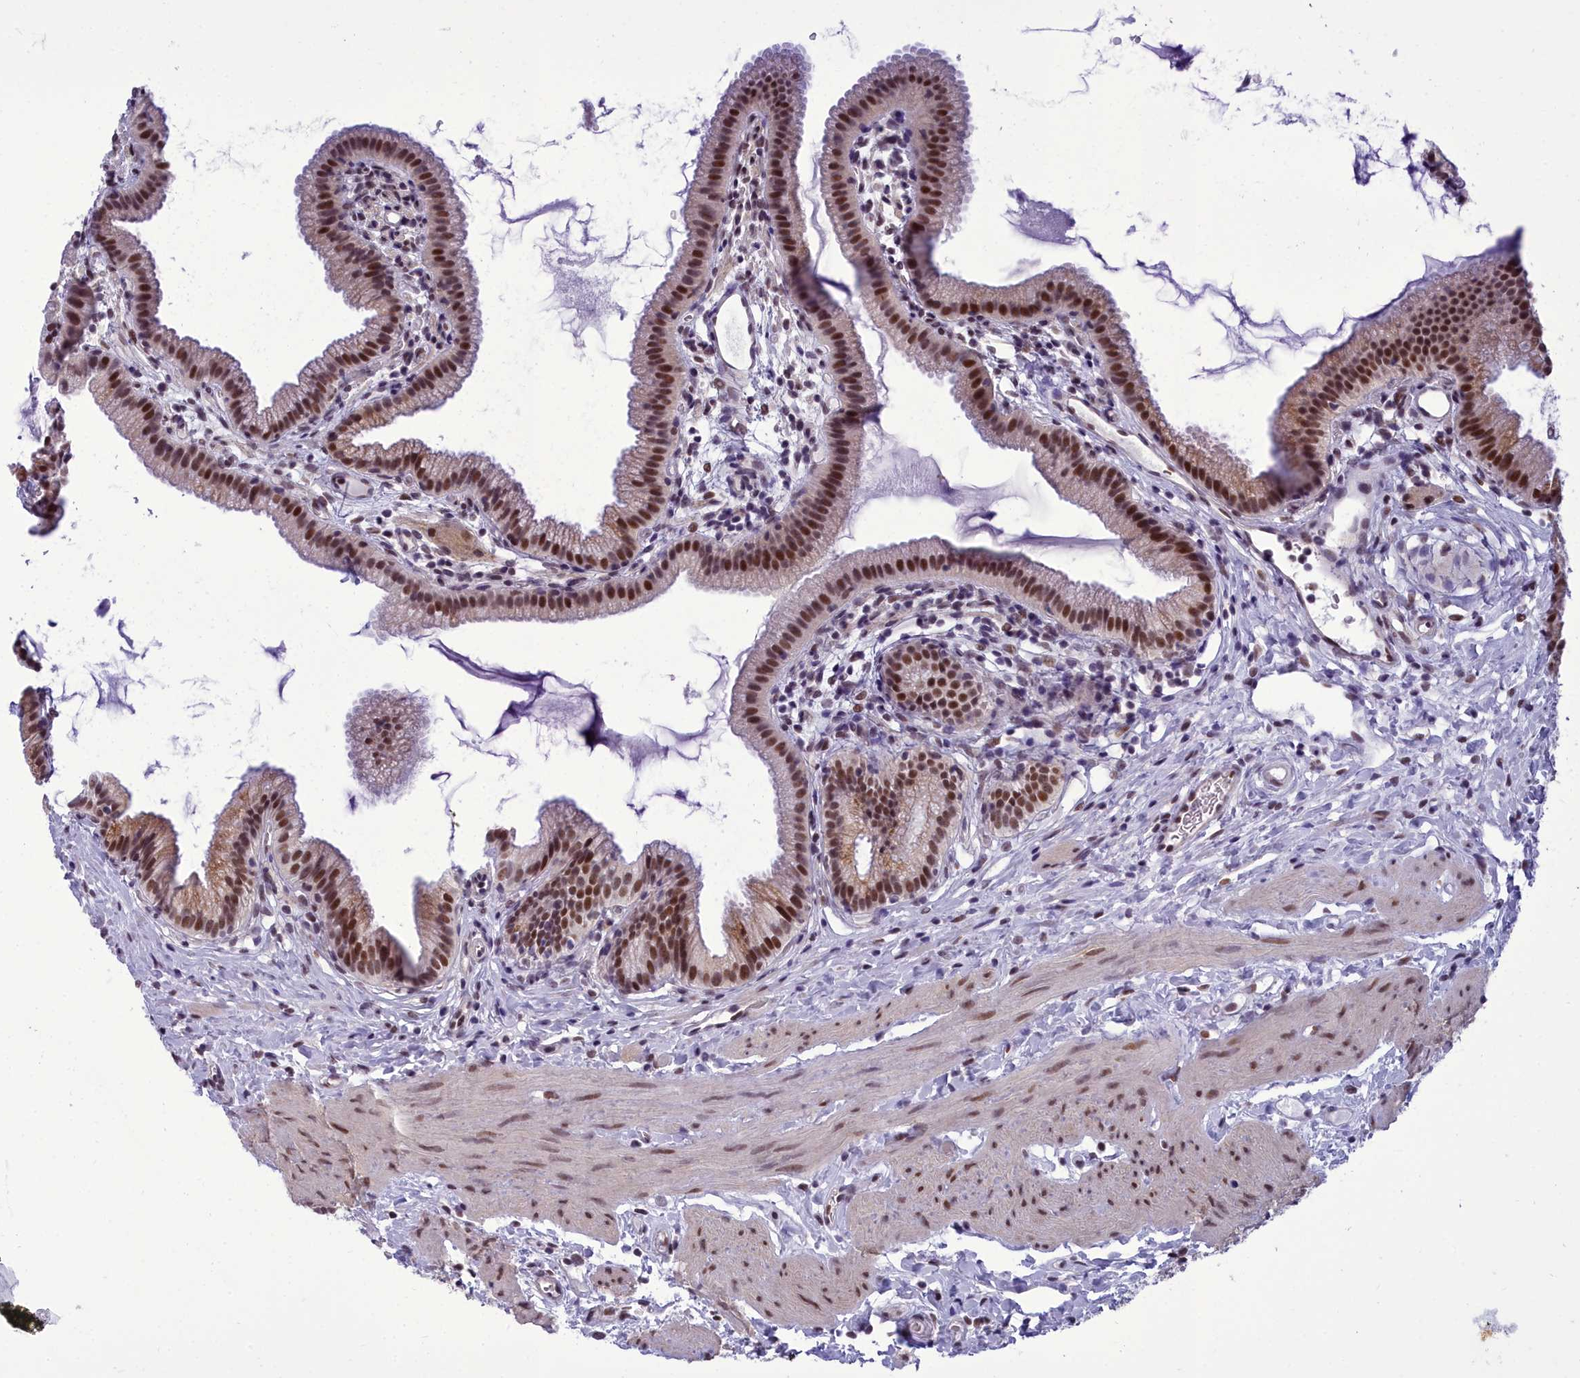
{"staining": {"intensity": "strong", "quantity": ">75%", "location": "cytoplasmic/membranous,nuclear"}, "tissue": "gallbladder", "cell_type": "Glandular cells", "image_type": "normal", "snomed": [{"axis": "morphology", "description": "Normal tissue, NOS"}, {"axis": "topography", "description": "Gallbladder"}], "caption": "Immunohistochemistry (IHC) image of normal human gallbladder stained for a protein (brown), which reveals high levels of strong cytoplasmic/membranous,nuclear staining in approximately >75% of glandular cells.", "gene": "CEACAM19", "patient": {"sex": "female", "age": 46}}